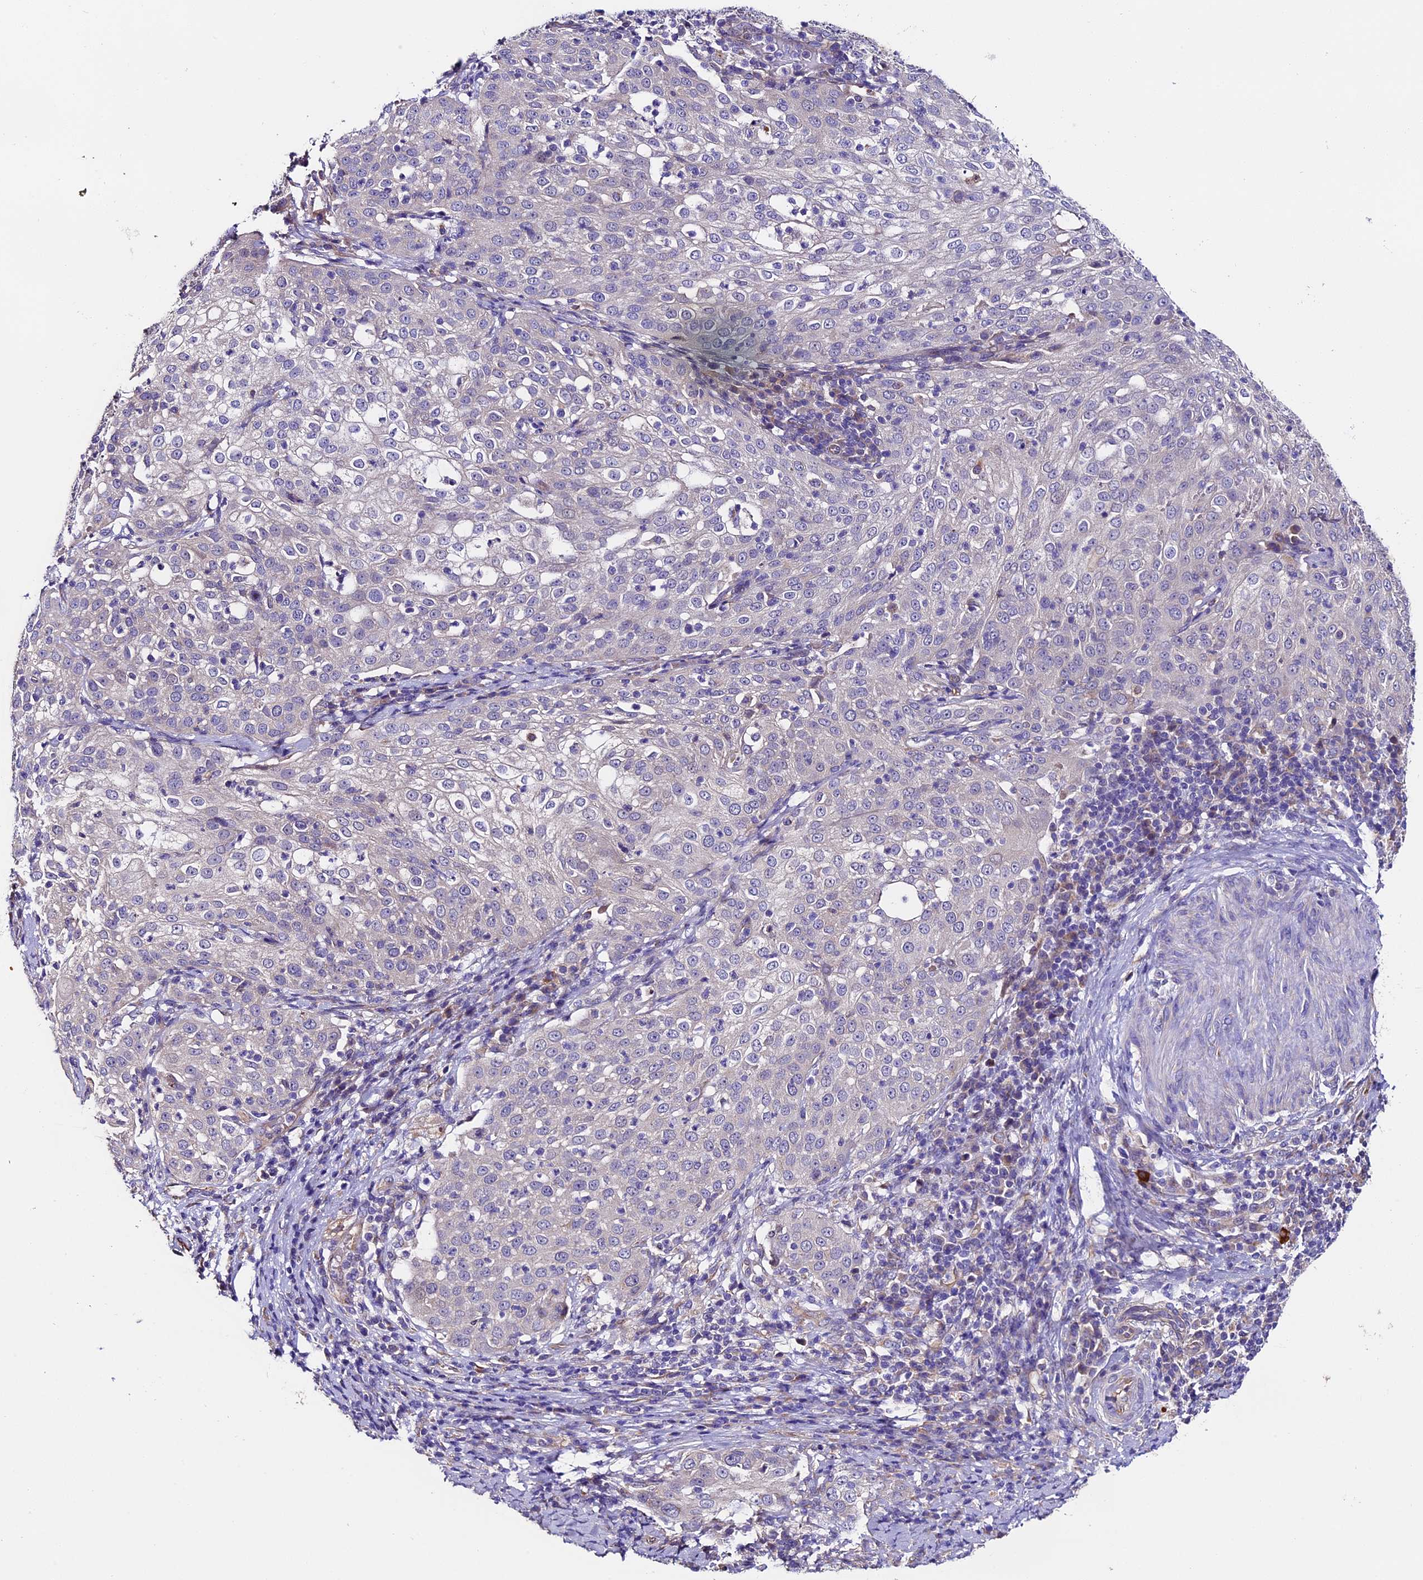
{"staining": {"intensity": "negative", "quantity": "none", "location": "none"}, "tissue": "cervical cancer", "cell_type": "Tumor cells", "image_type": "cancer", "snomed": [{"axis": "morphology", "description": "Squamous cell carcinoma, NOS"}, {"axis": "topography", "description": "Cervix"}], "caption": "Immunohistochemical staining of cervical cancer (squamous cell carcinoma) shows no significant staining in tumor cells.", "gene": "CLN5", "patient": {"sex": "female", "age": 57}}